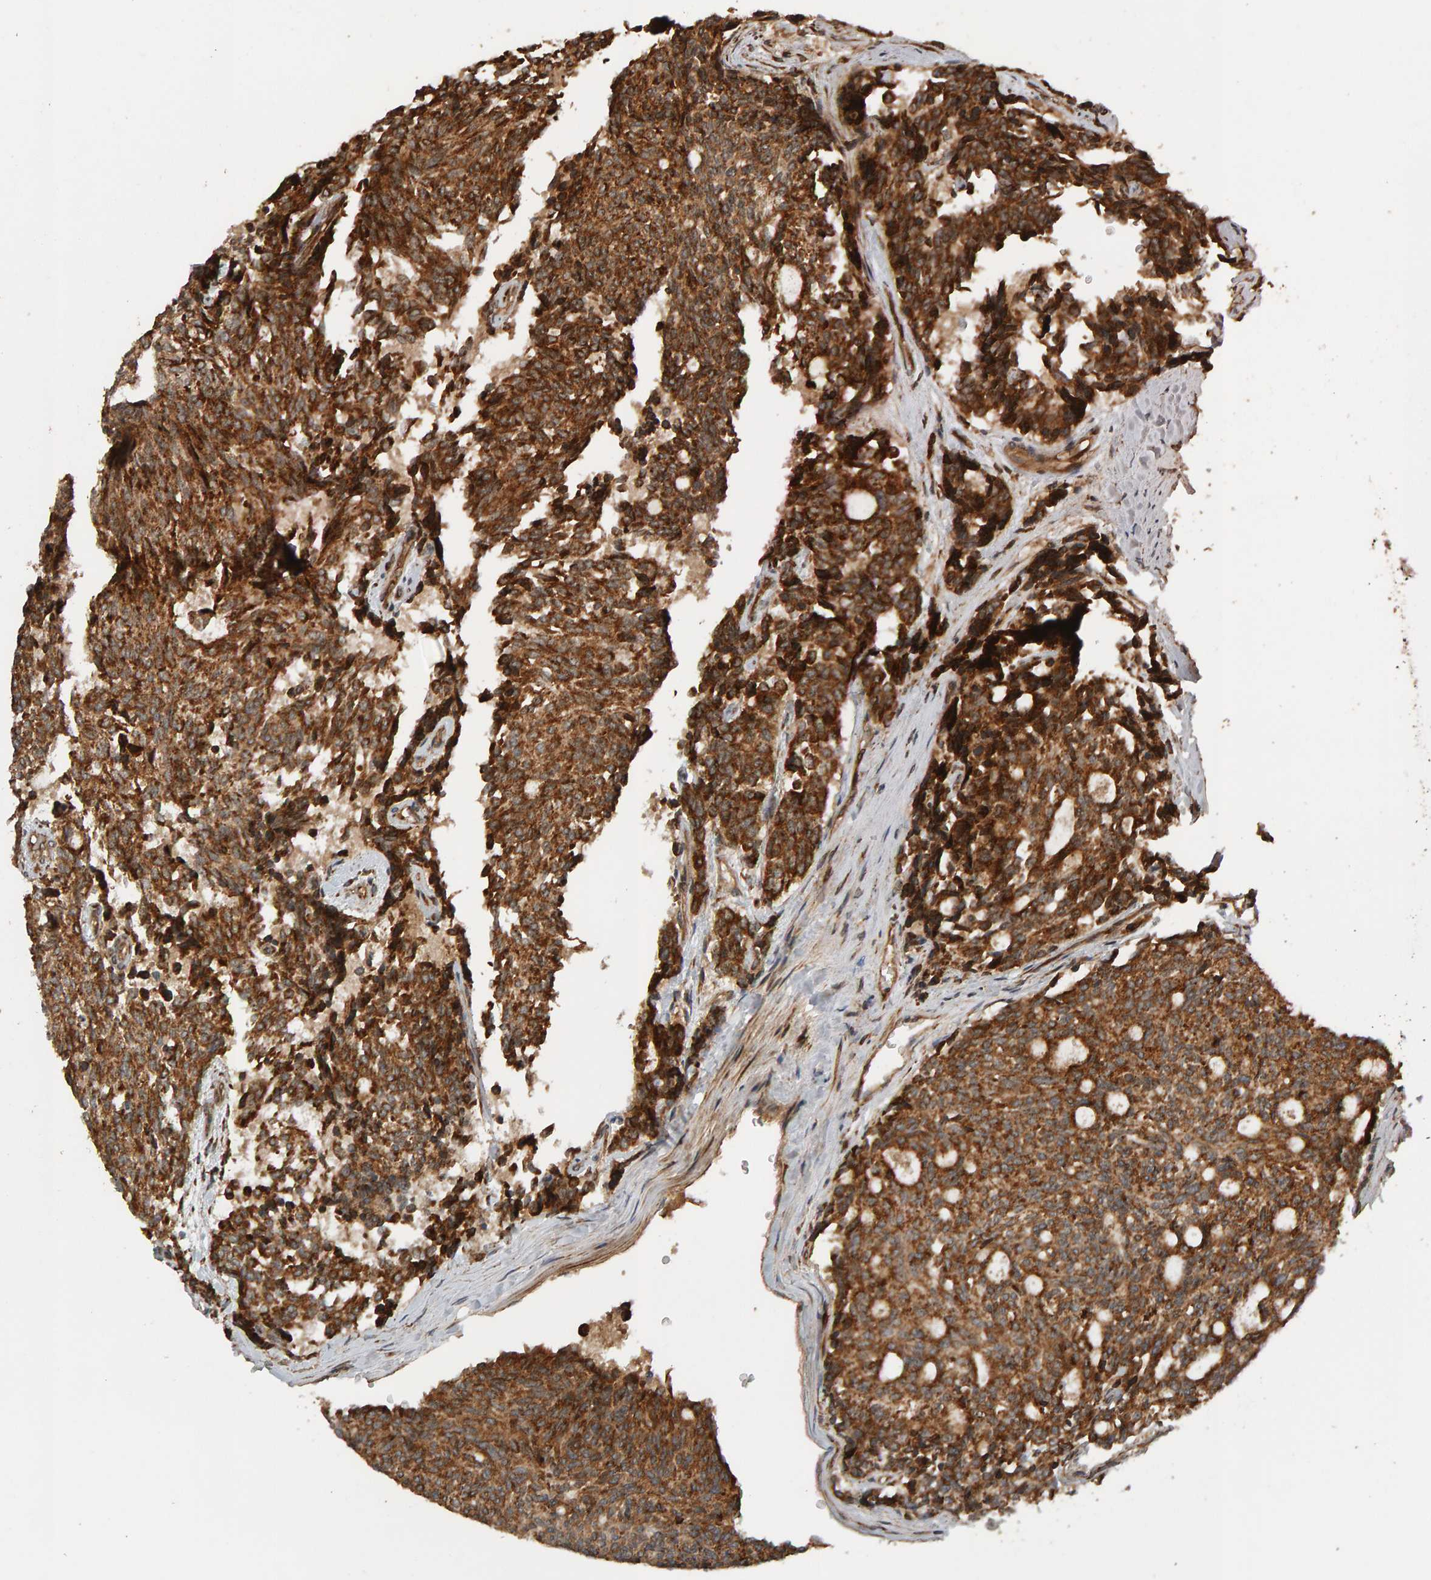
{"staining": {"intensity": "strong", "quantity": ">75%", "location": "cytoplasmic/membranous"}, "tissue": "carcinoid", "cell_type": "Tumor cells", "image_type": "cancer", "snomed": [{"axis": "morphology", "description": "Carcinoid, malignant, NOS"}, {"axis": "topography", "description": "Pancreas"}], "caption": "Approximately >75% of tumor cells in carcinoid (malignant) demonstrate strong cytoplasmic/membranous protein positivity as visualized by brown immunohistochemical staining.", "gene": "ZFAND1", "patient": {"sex": "female", "age": 54}}